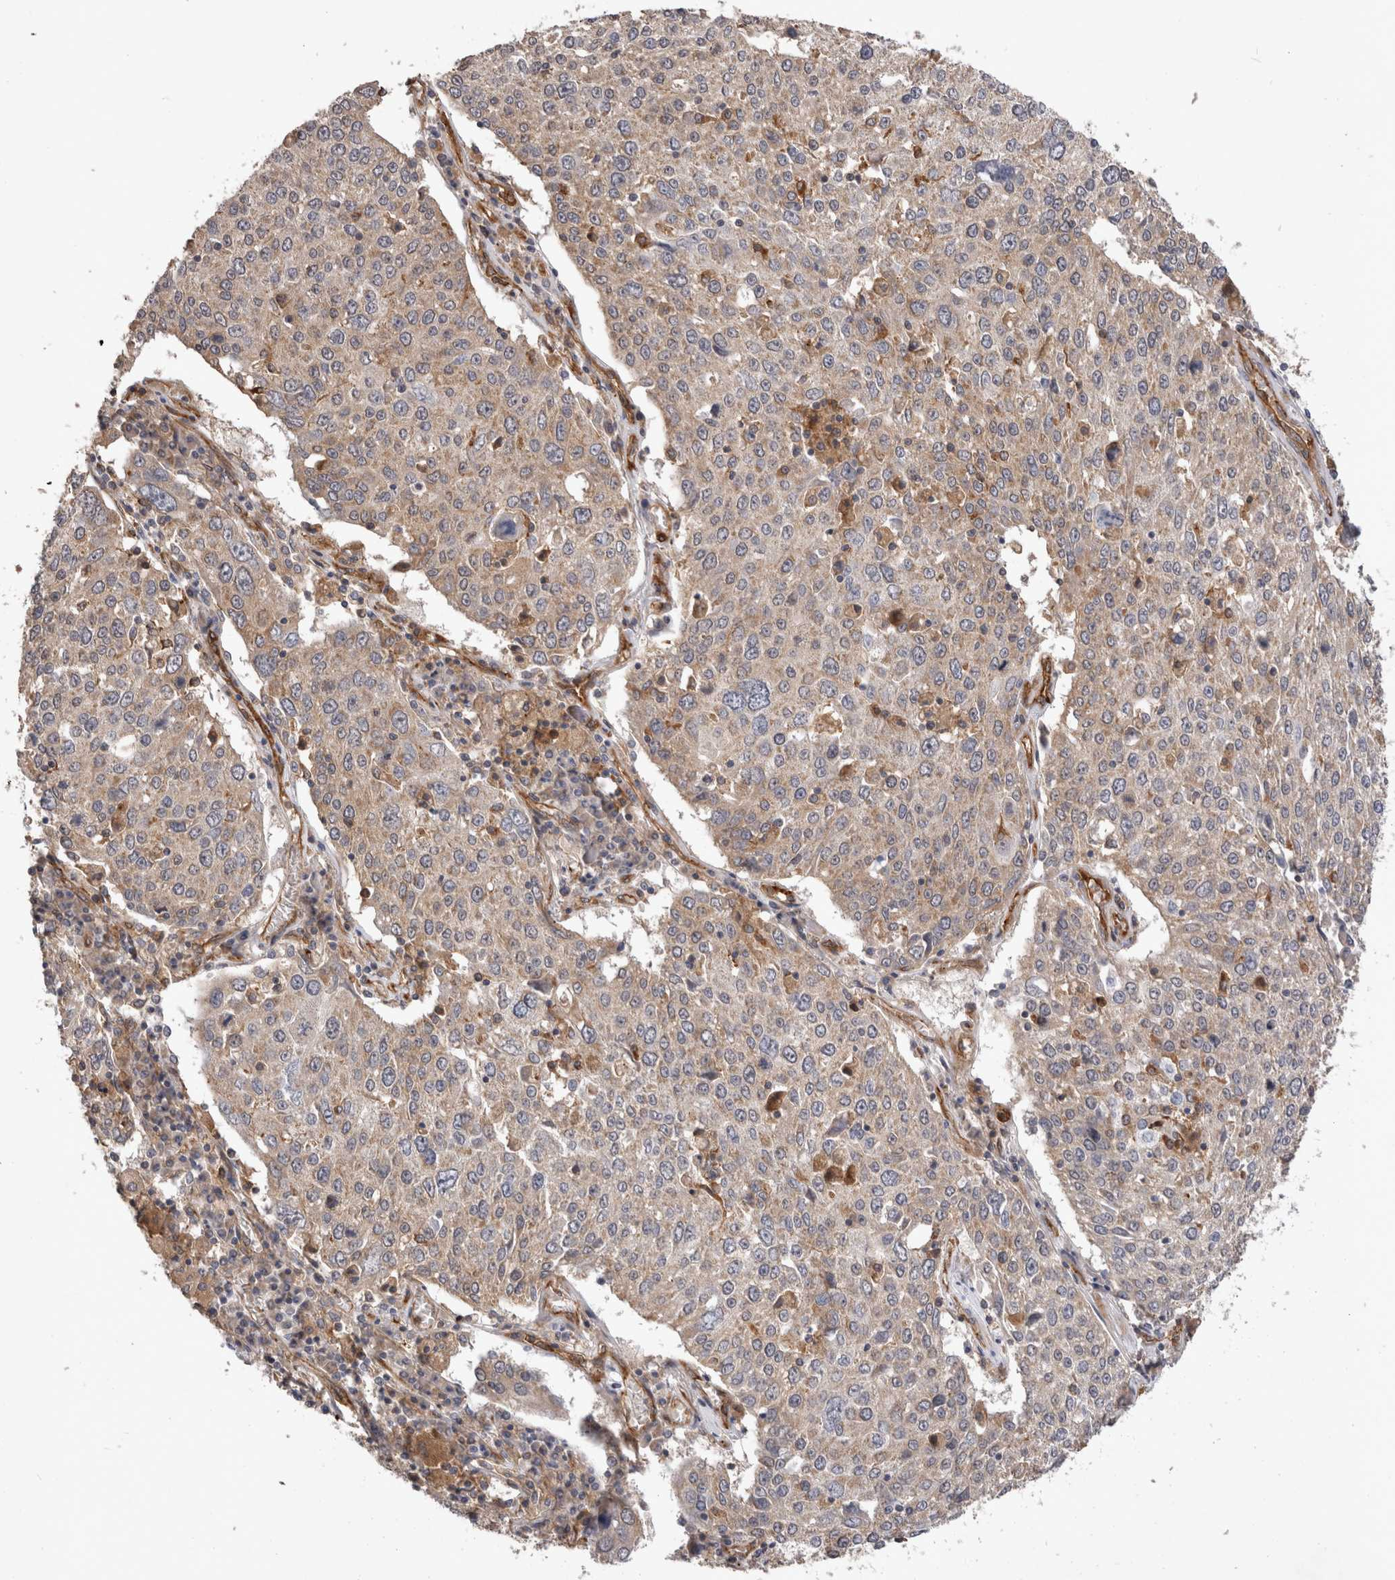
{"staining": {"intensity": "weak", "quantity": "25%-75%", "location": "cytoplasmic/membranous"}, "tissue": "lung cancer", "cell_type": "Tumor cells", "image_type": "cancer", "snomed": [{"axis": "morphology", "description": "Squamous cell carcinoma, NOS"}, {"axis": "topography", "description": "Lung"}], "caption": "Weak cytoplasmic/membranous protein staining is appreciated in about 25%-75% of tumor cells in squamous cell carcinoma (lung). (IHC, brightfield microscopy, high magnification).", "gene": "BNIP2", "patient": {"sex": "male", "age": 65}}